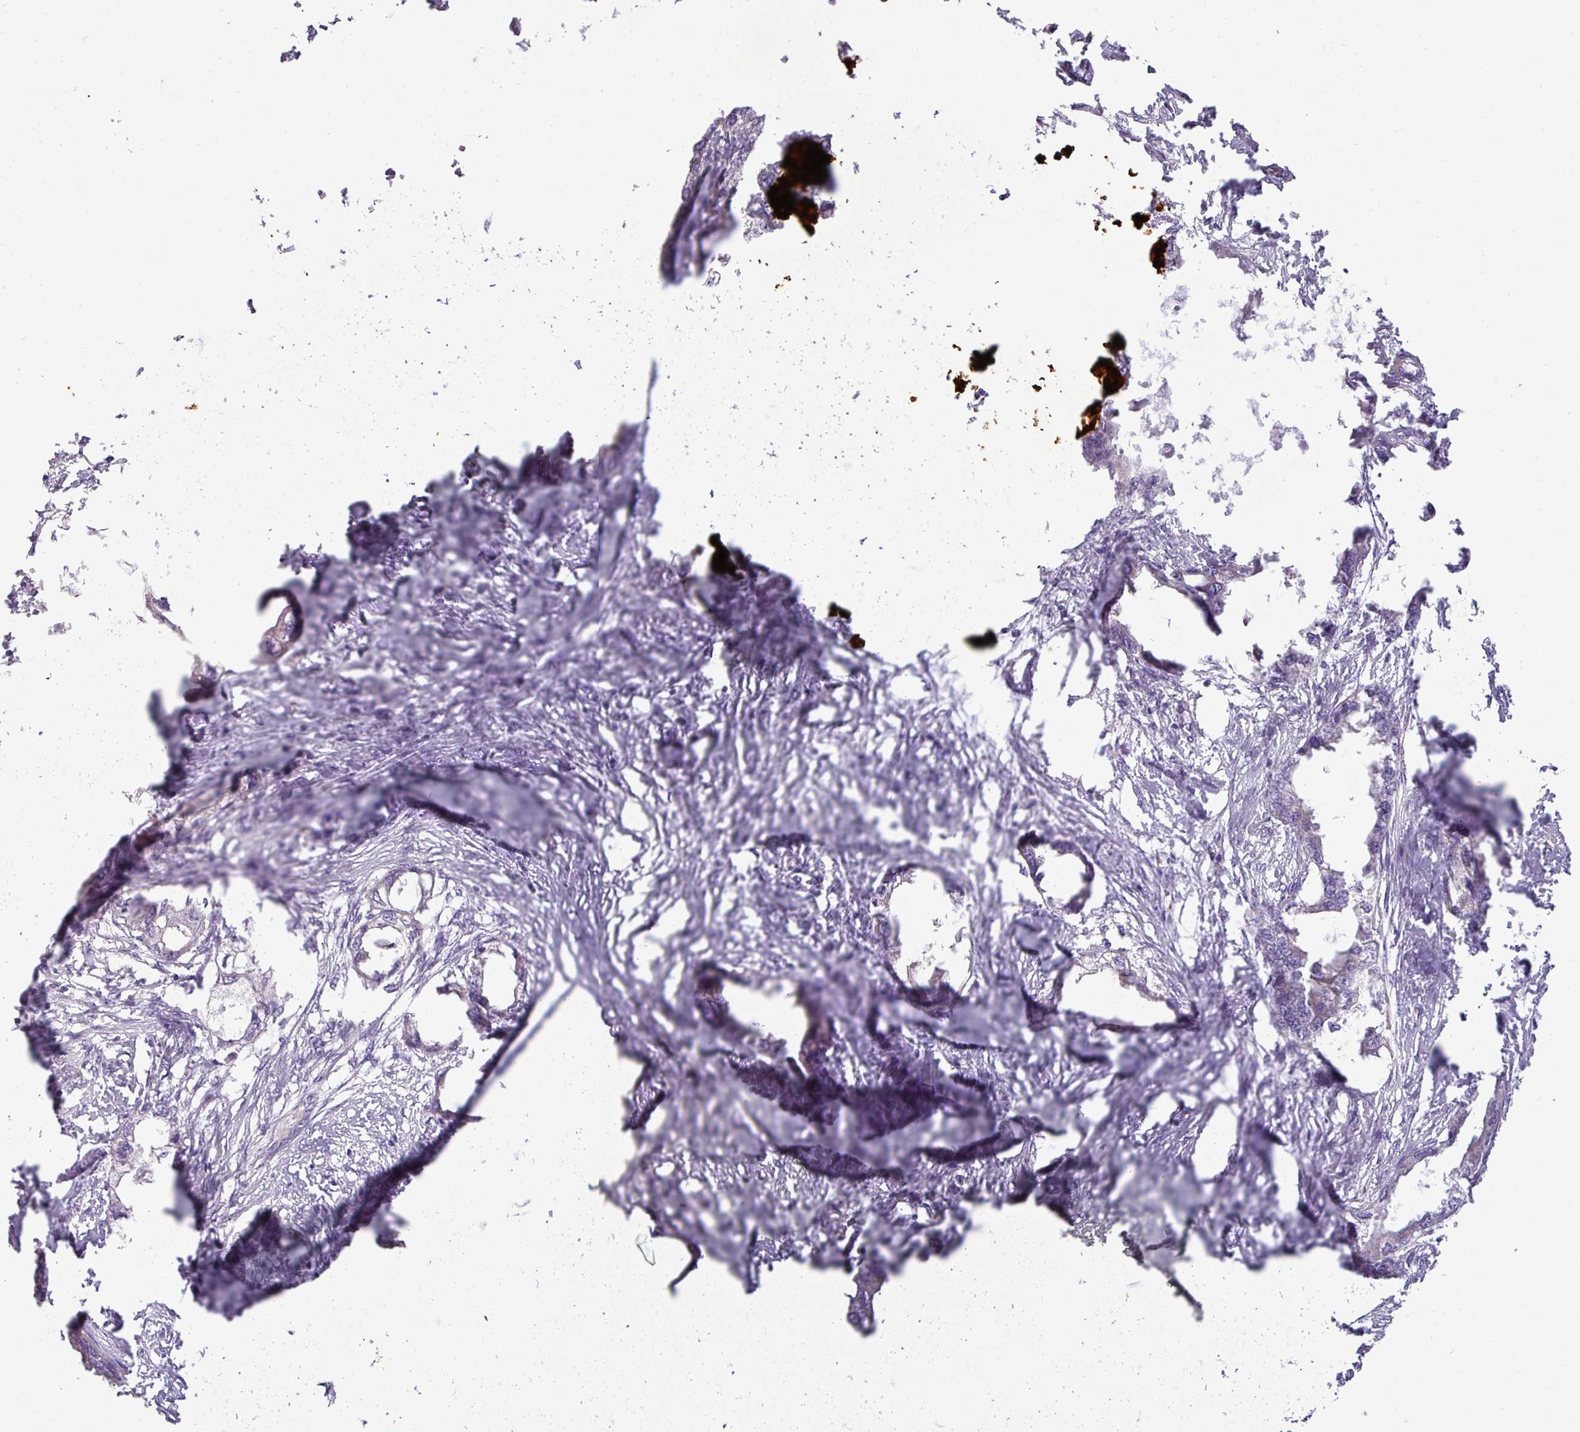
{"staining": {"intensity": "negative", "quantity": "none", "location": "none"}, "tissue": "endometrial cancer", "cell_type": "Tumor cells", "image_type": "cancer", "snomed": [{"axis": "morphology", "description": "Adenocarcinoma, NOS"}, {"axis": "morphology", "description": "Adenocarcinoma, metastatic, NOS"}, {"axis": "topography", "description": "Adipose tissue"}, {"axis": "topography", "description": "Endometrium"}], "caption": "Photomicrograph shows no significant protein staining in tumor cells of endometrial cancer. (DAB IHC visualized using brightfield microscopy, high magnification).", "gene": "PIK3R5", "patient": {"sex": "female", "age": 67}}